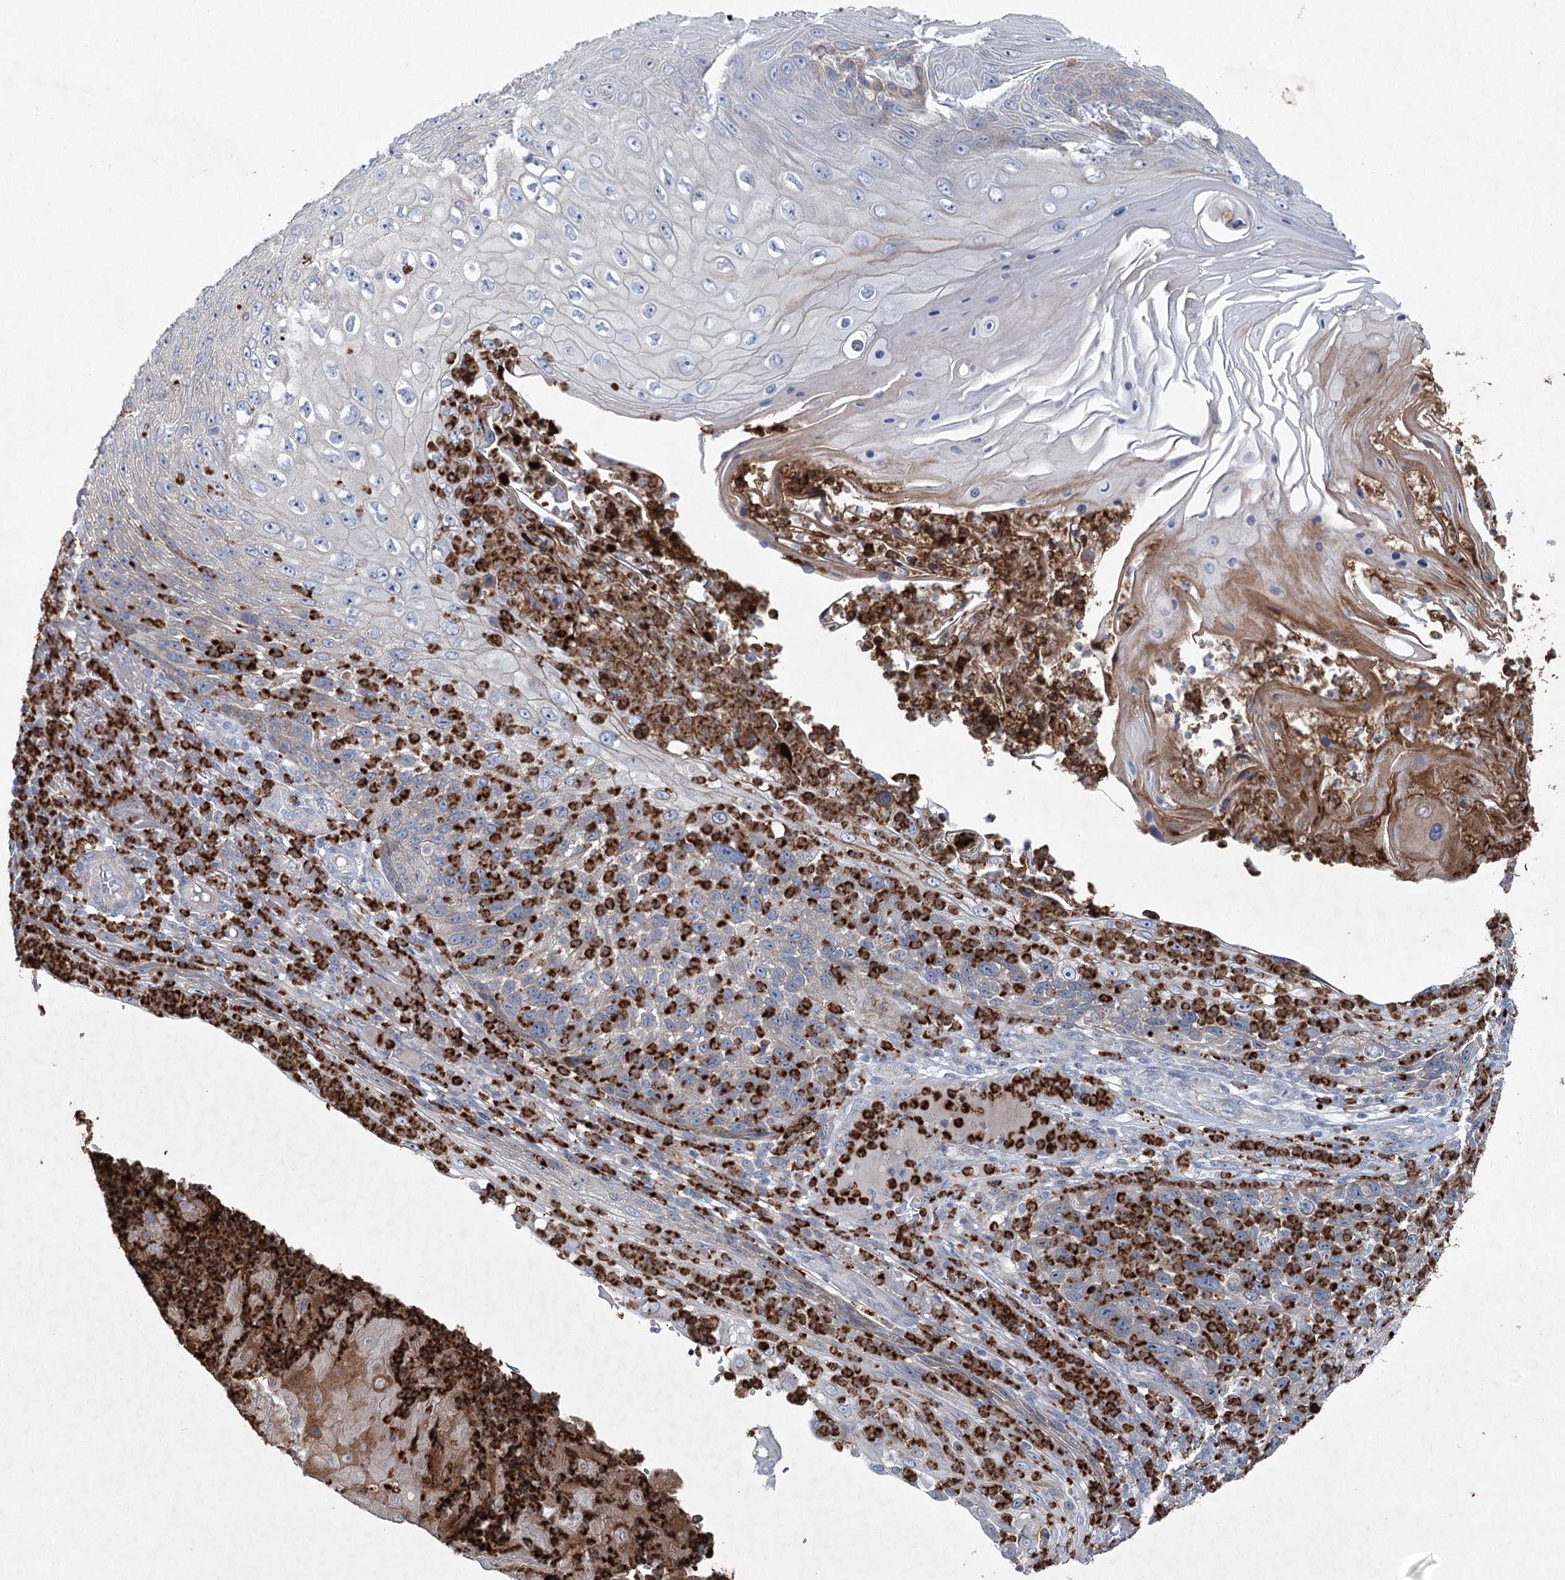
{"staining": {"intensity": "negative", "quantity": "none", "location": "none"}, "tissue": "skin cancer", "cell_type": "Tumor cells", "image_type": "cancer", "snomed": [{"axis": "morphology", "description": "Squamous cell carcinoma, NOS"}, {"axis": "topography", "description": "Skin"}], "caption": "Immunohistochemistry (IHC) of skin squamous cell carcinoma demonstrates no staining in tumor cells. (DAB (3,3'-diaminobenzidine) immunohistochemistry (IHC), high magnification).", "gene": "PLA2G12A", "patient": {"sex": "female", "age": 88}}